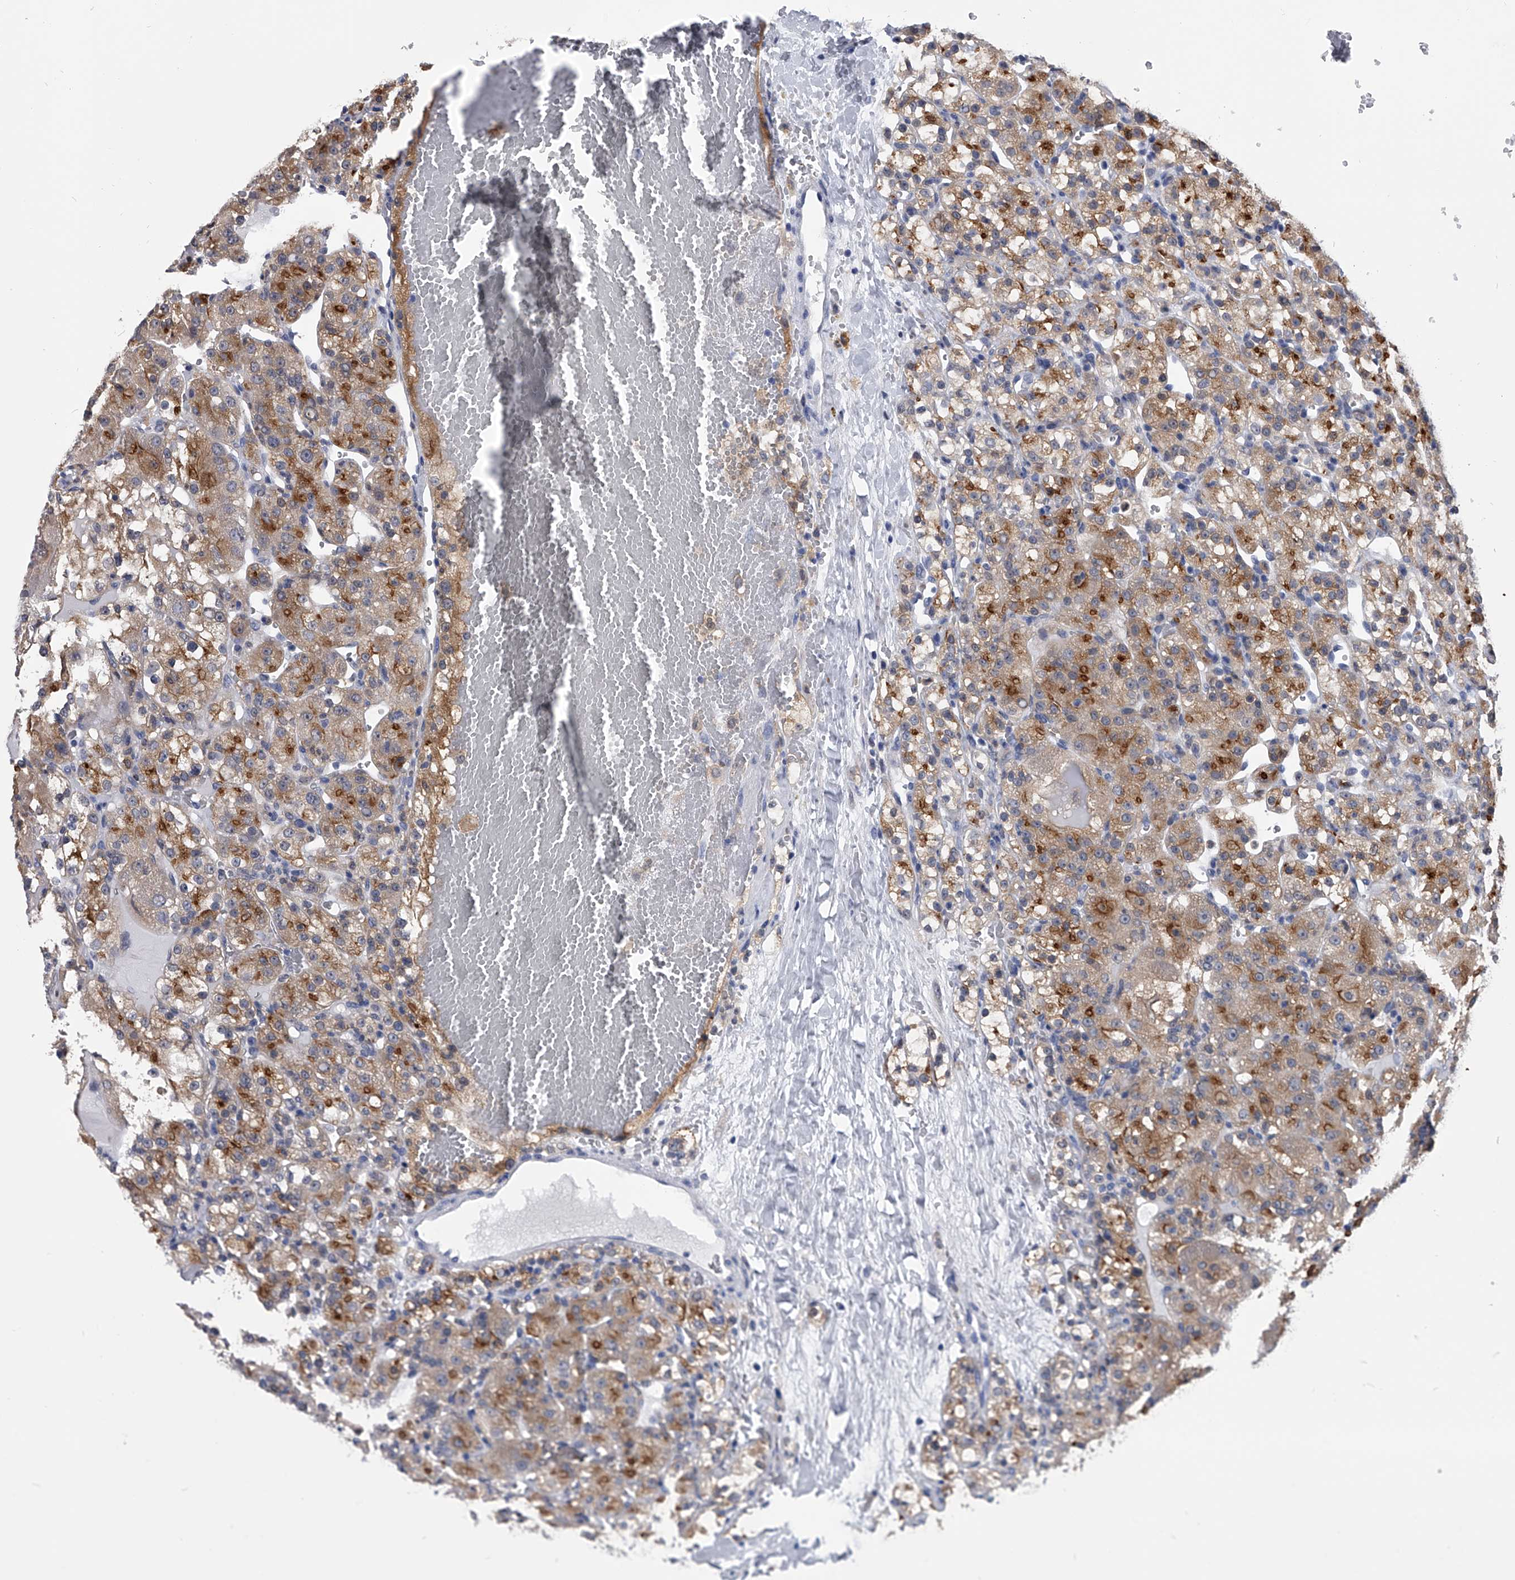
{"staining": {"intensity": "moderate", "quantity": ">75%", "location": "cytoplasmic/membranous"}, "tissue": "renal cancer", "cell_type": "Tumor cells", "image_type": "cancer", "snomed": [{"axis": "morphology", "description": "Normal tissue, NOS"}, {"axis": "morphology", "description": "Adenocarcinoma, NOS"}, {"axis": "topography", "description": "Kidney"}], "caption": "A high-resolution micrograph shows immunohistochemistry staining of renal cancer, which reveals moderate cytoplasmic/membranous expression in approximately >75% of tumor cells.", "gene": "PDXK", "patient": {"sex": "male", "age": 61}}